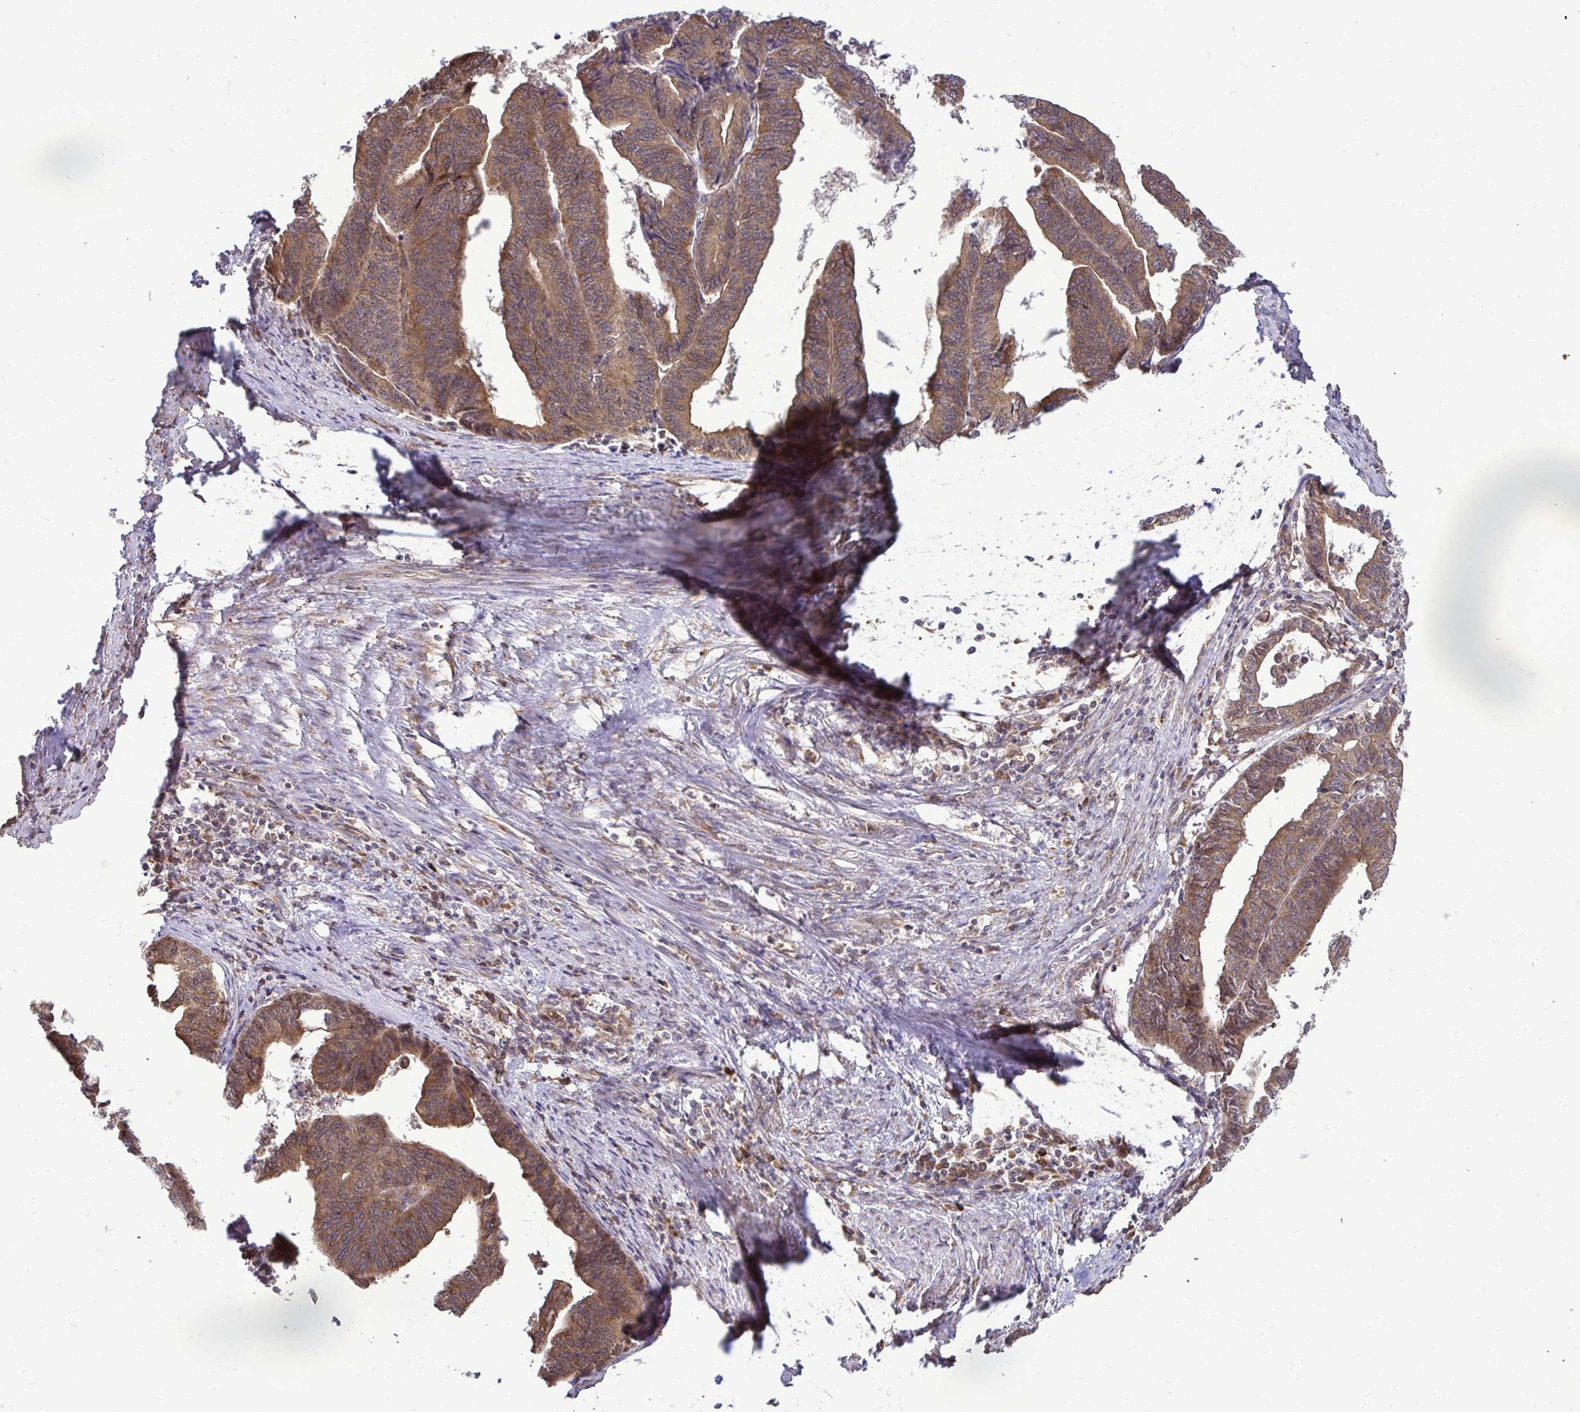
{"staining": {"intensity": "moderate", "quantity": ">75%", "location": "cytoplasmic/membranous"}, "tissue": "endometrial cancer", "cell_type": "Tumor cells", "image_type": "cancer", "snomed": [{"axis": "morphology", "description": "Adenocarcinoma, NOS"}, {"axis": "topography", "description": "Endometrium"}], "caption": "Immunohistochemical staining of adenocarcinoma (endometrial) displays medium levels of moderate cytoplasmic/membranous protein positivity in approximately >75% of tumor cells. (IHC, brightfield microscopy, high magnification).", "gene": "FMR1", "patient": {"sex": "female", "age": 65}}